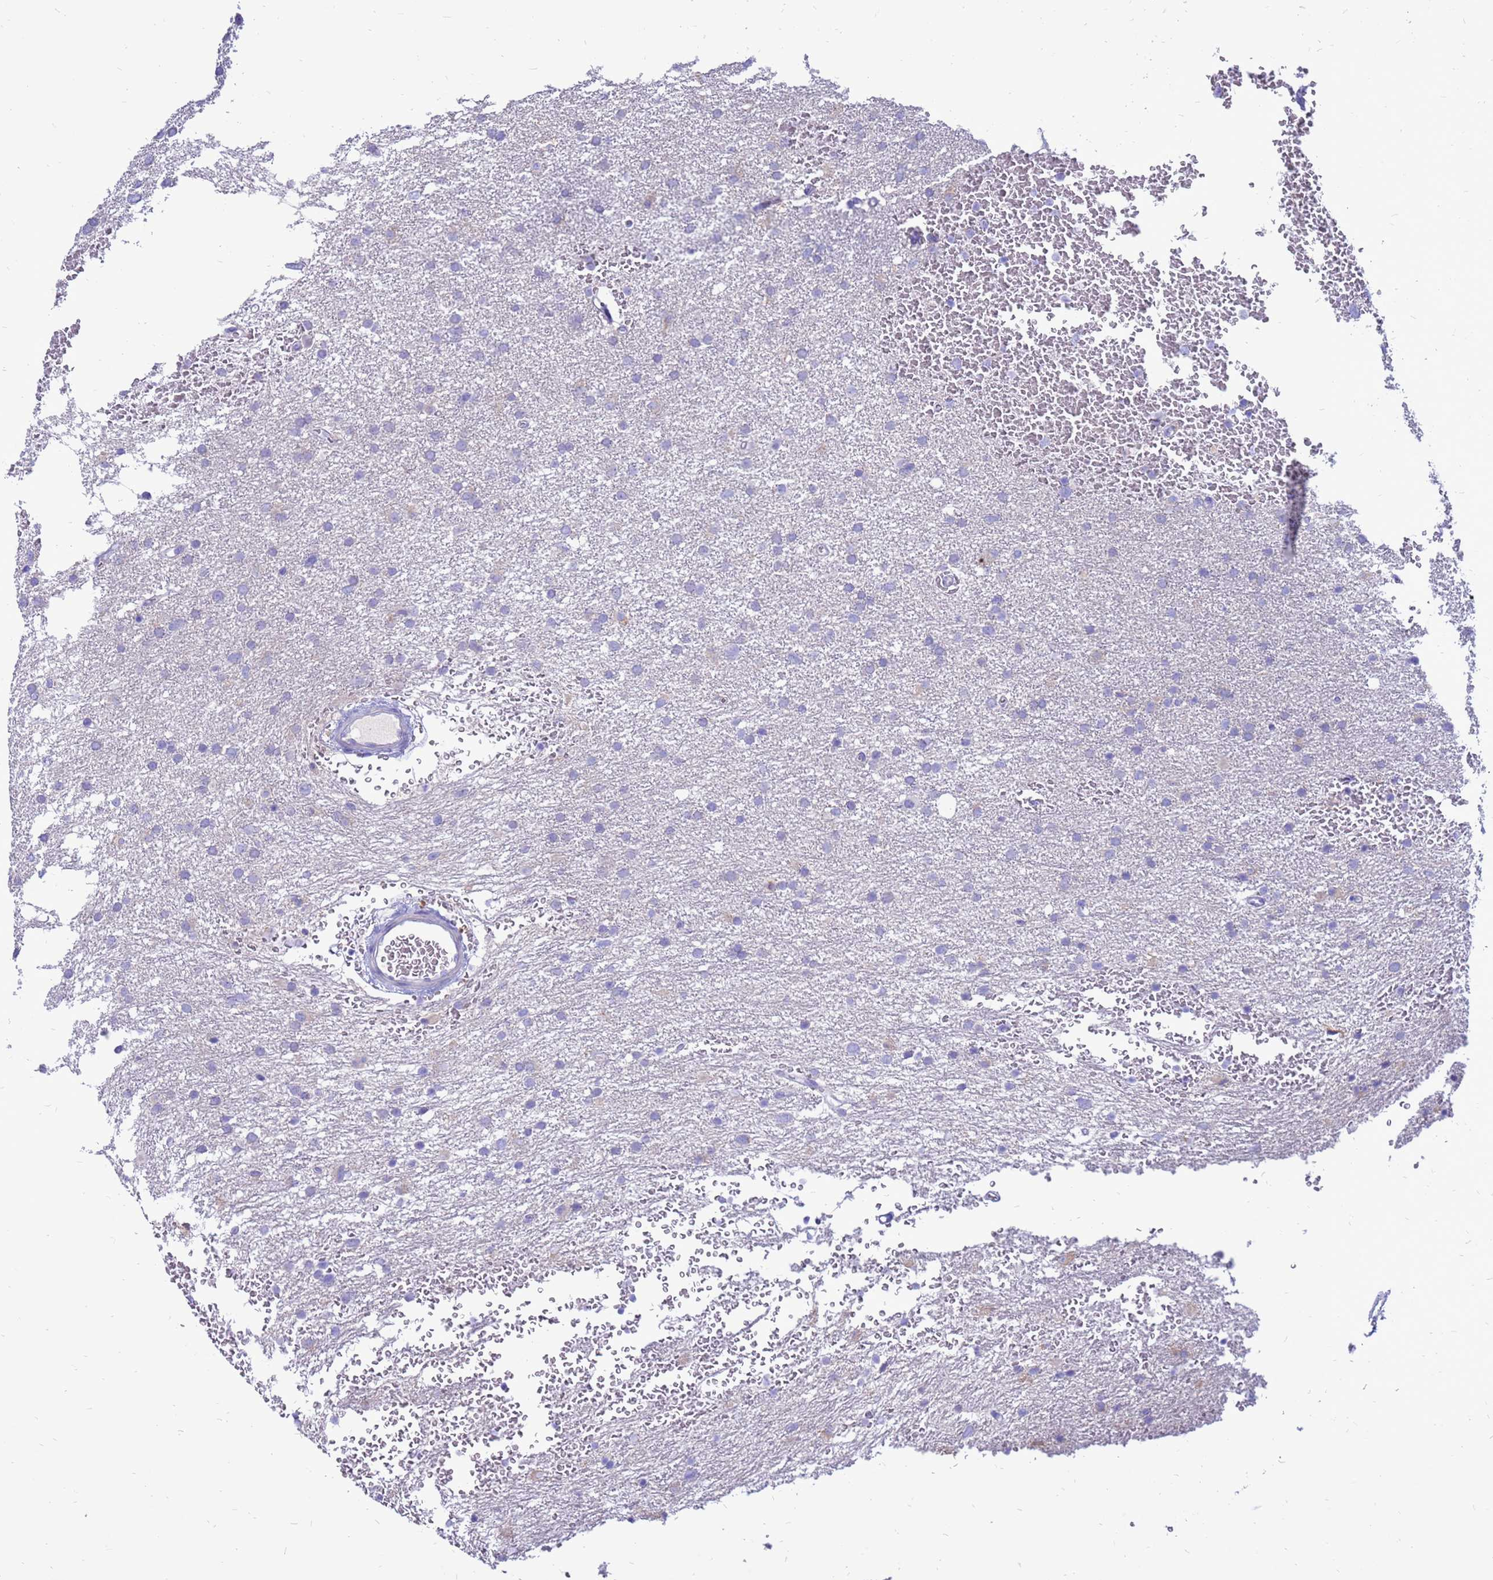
{"staining": {"intensity": "negative", "quantity": "none", "location": "none"}, "tissue": "glioma", "cell_type": "Tumor cells", "image_type": "cancer", "snomed": [{"axis": "morphology", "description": "Glioma, malignant, High grade"}, {"axis": "topography", "description": "Cerebral cortex"}], "caption": "Immunohistochemistry (IHC) image of neoplastic tissue: human glioma stained with DAB reveals no significant protein expression in tumor cells.", "gene": "PDE10A", "patient": {"sex": "female", "age": 36}}